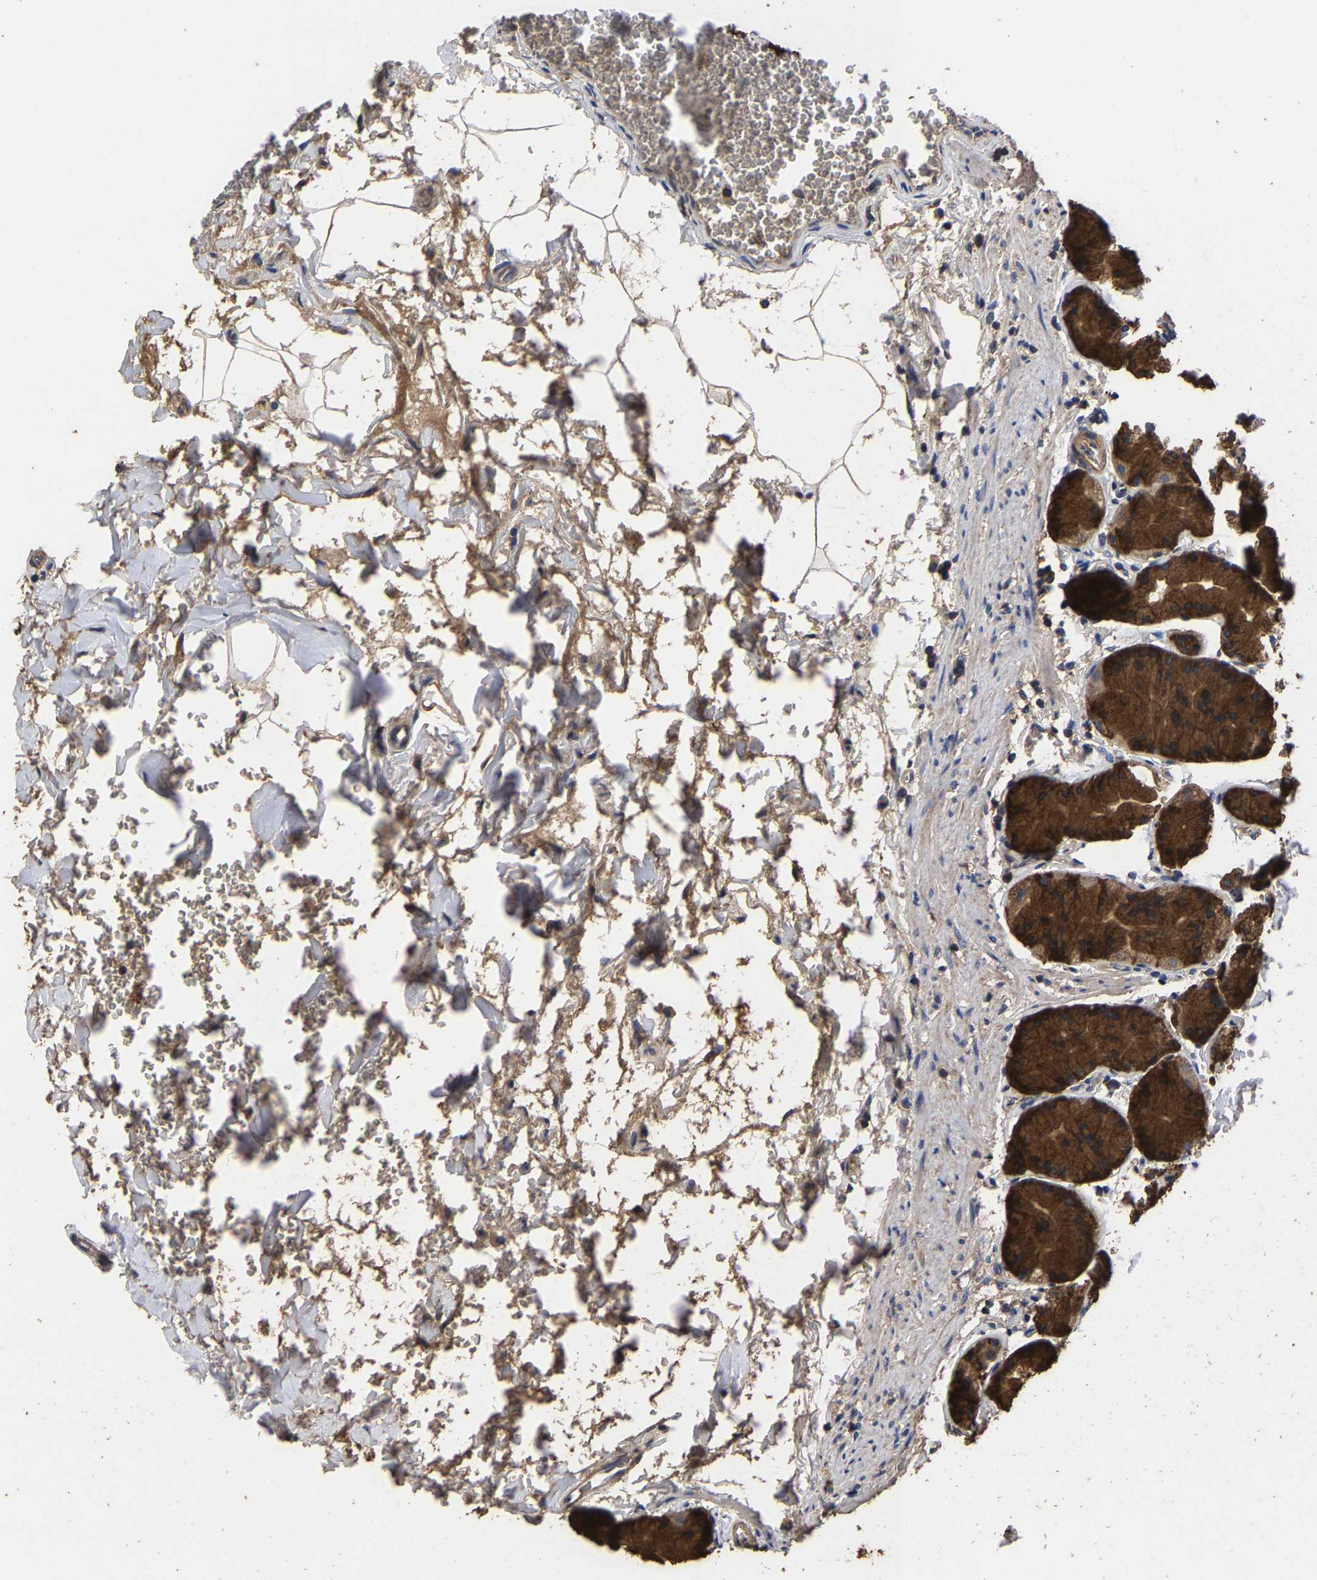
{"staining": {"intensity": "strong", "quantity": ">75%", "location": "cytoplasmic/membranous"}, "tissue": "stomach", "cell_type": "Glandular cells", "image_type": "normal", "snomed": [{"axis": "morphology", "description": "Normal tissue, NOS"}, {"axis": "topography", "description": "Stomach"}], "caption": "Protein analysis of benign stomach exhibits strong cytoplasmic/membranous expression in about >75% of glandular cells. (DAB (3,3'-diaminobenzidine) IHC with brightfield microscopy, high magnification).", "gene": "ITCH", "patient": {"sex": "male", "age": 42}}